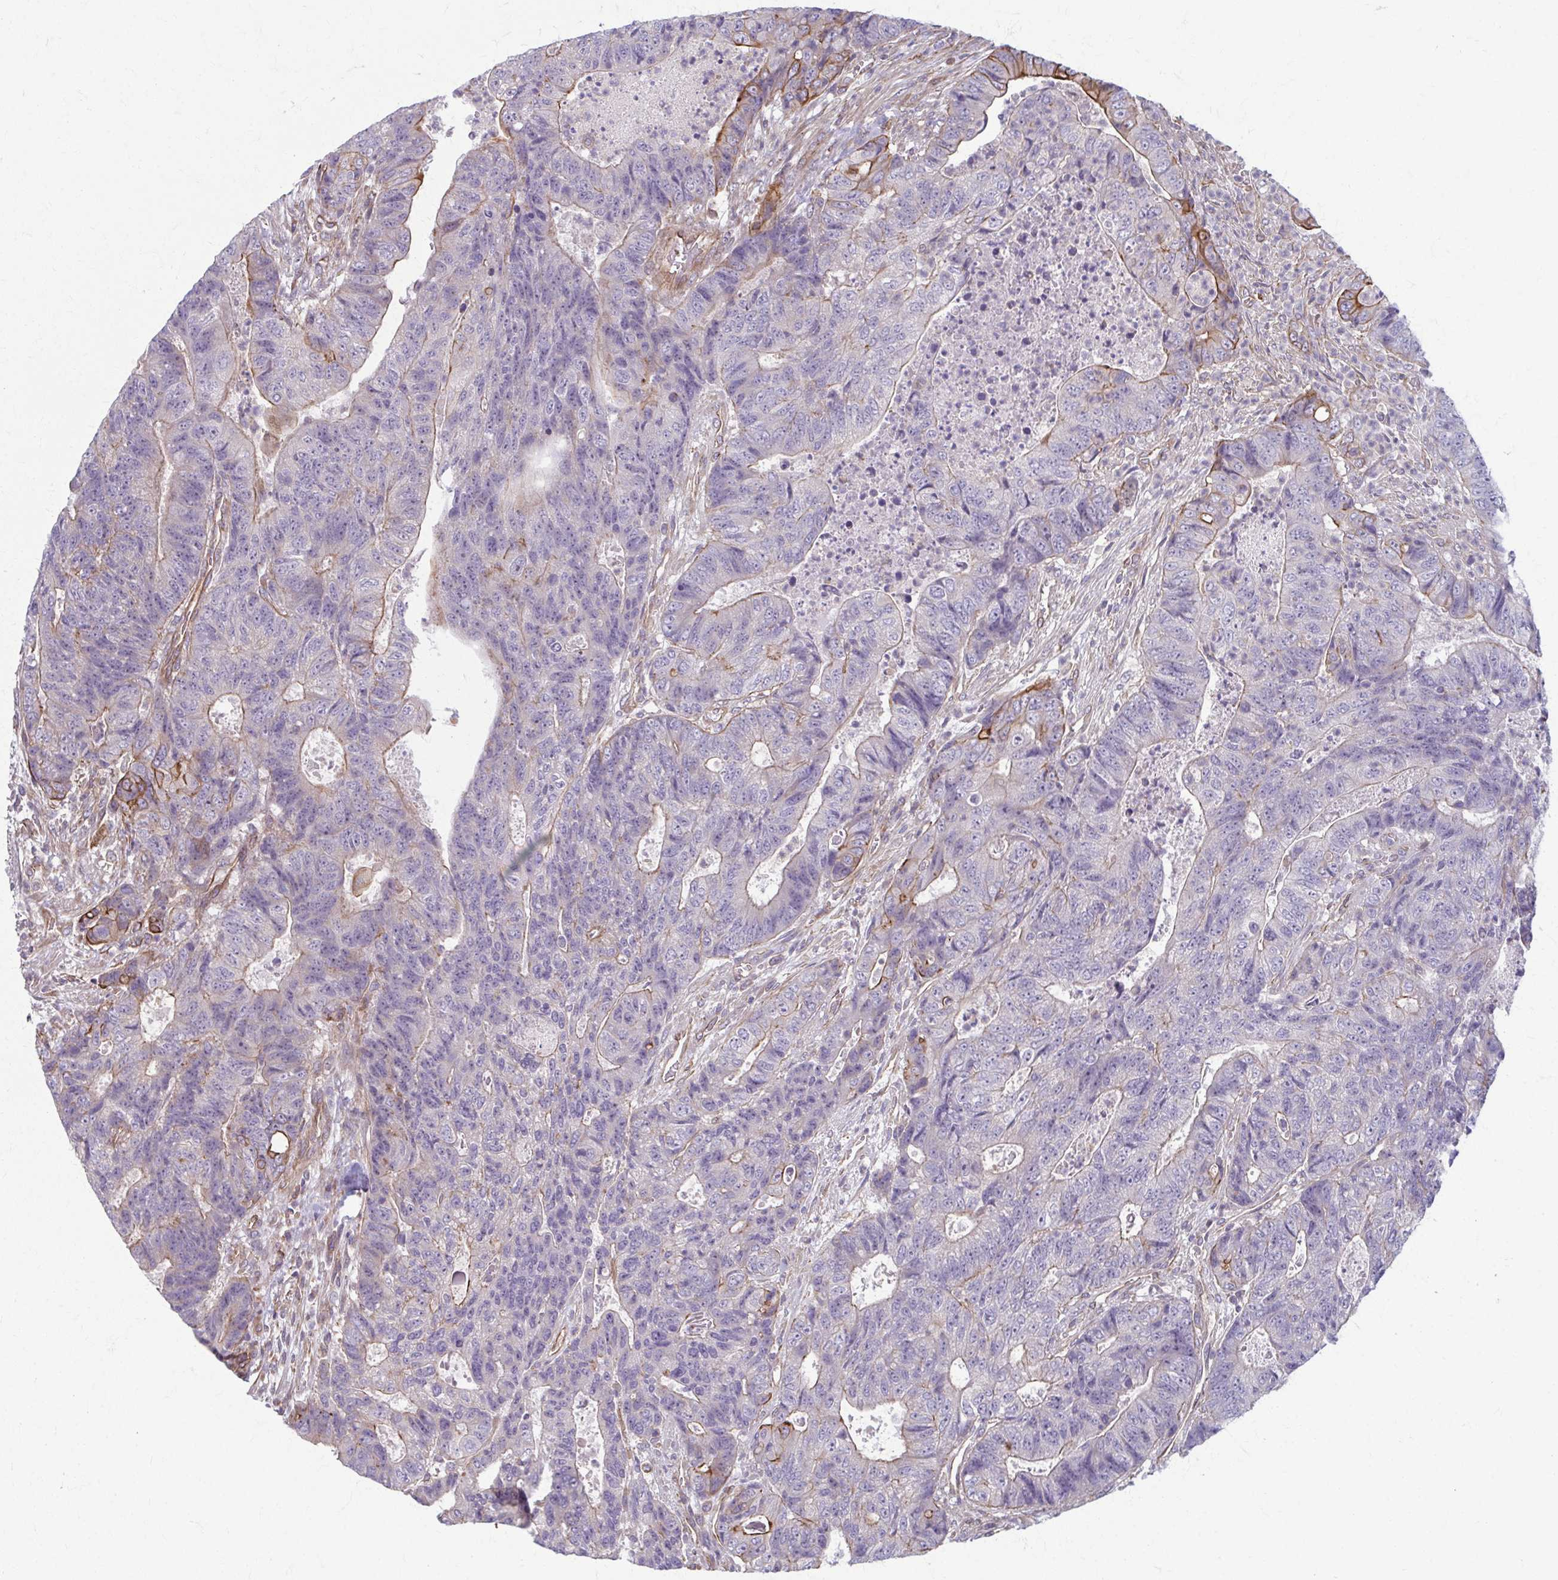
{"staining": {"intensity": "weak", "quantity": "25%-75%", "location": "cytoplasmic/membranous"}, "tissue": "colorectal cancer", "cell_type": "Tumor cells", "image_type": "cancer", "snomed": [{"axis": "morphology", "description": "Adenocarcinoma, NOS"}, {"axis": "topography", "description": "Colon"}], "caption": "The photomicrograph demonstrates a brown stain indicating the presence of a protein in the cytoplasmic/membranous of tumor cells in colorectal cancer (adenocarcinoma).", "gene": "EID2B", "patient": {"sex": "female", "age": 48}}